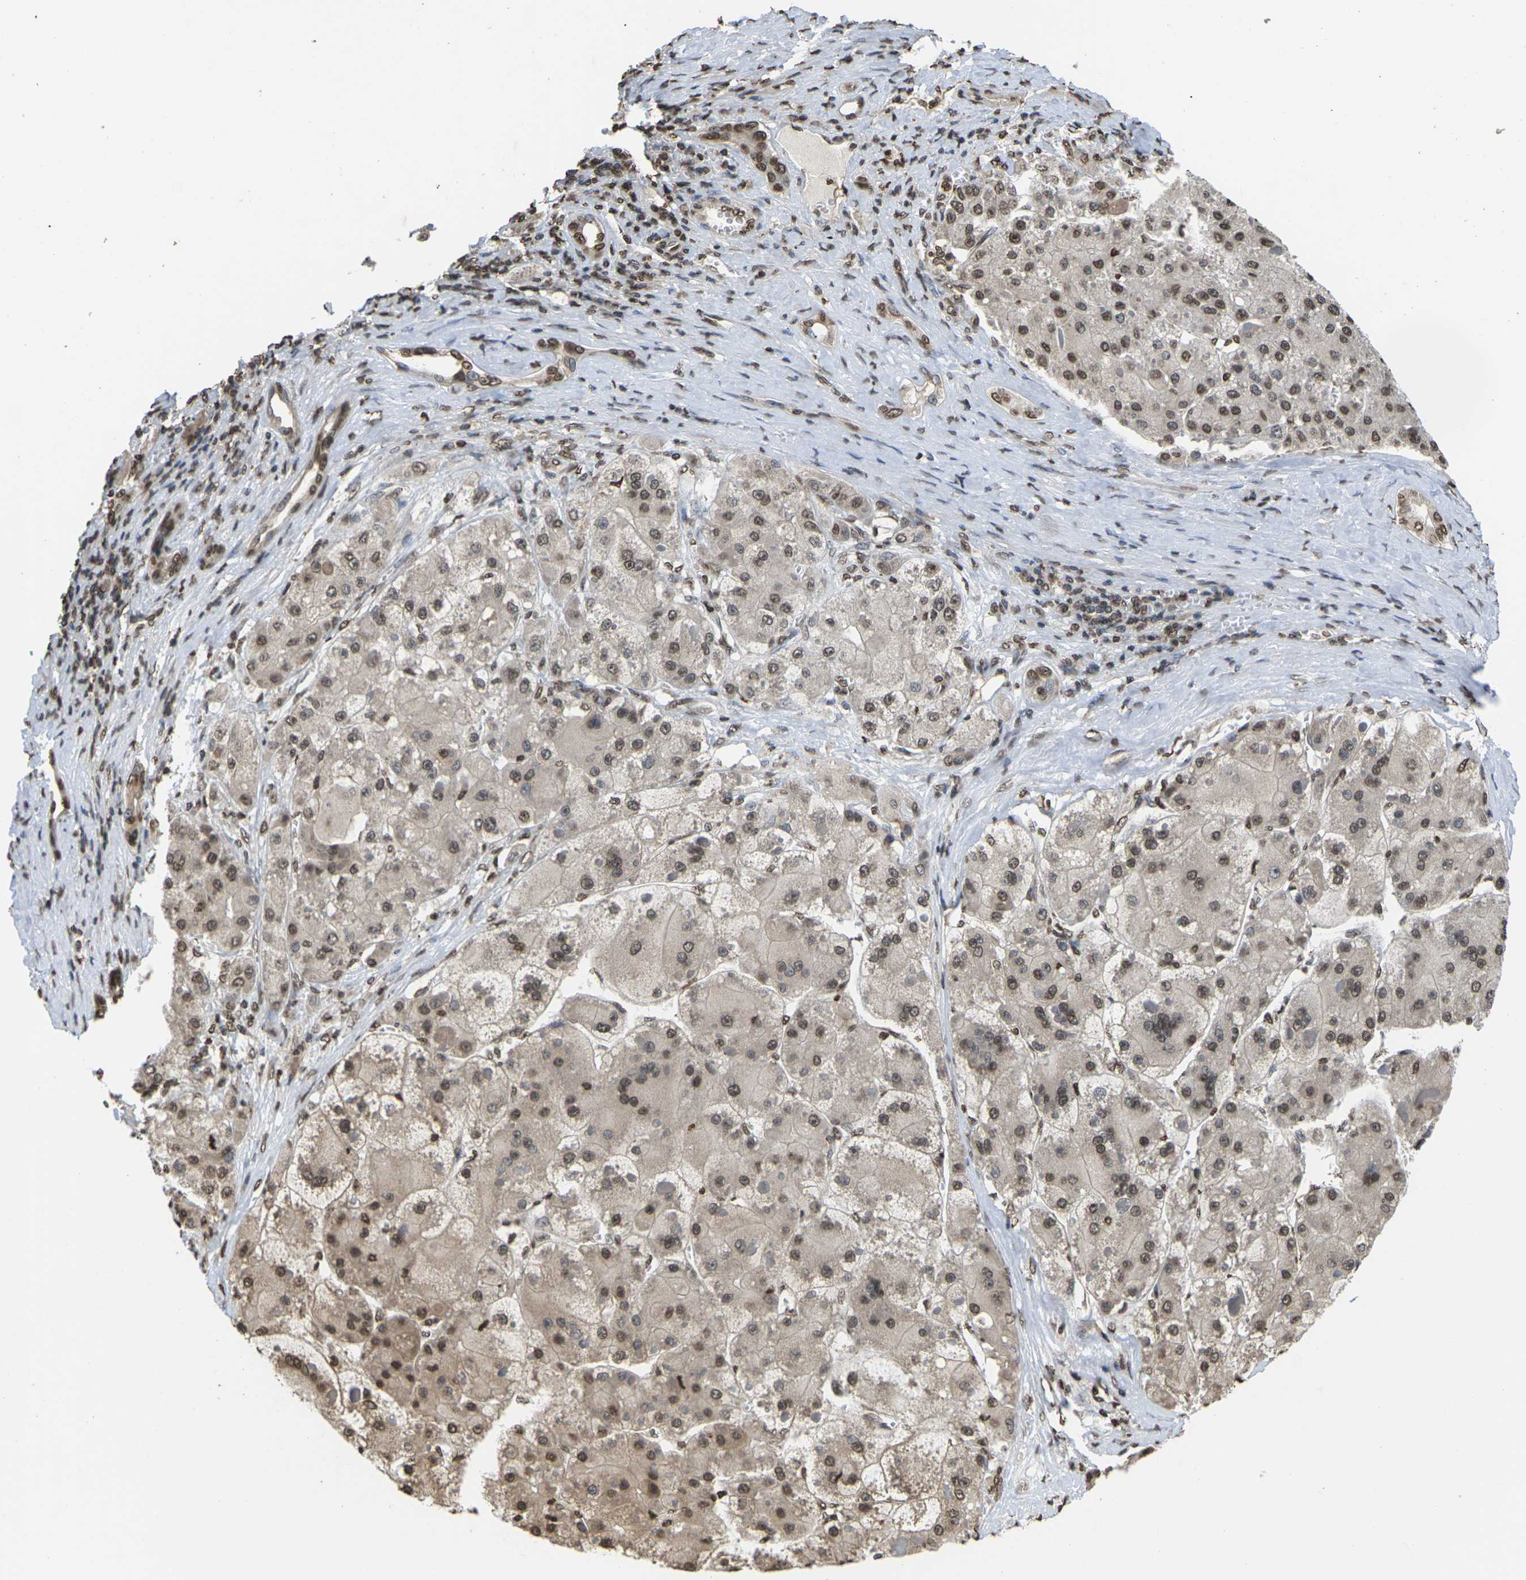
{"staining": {"intensity": "moderate", "quantity": ">75%", "location": "nuclear"}, "tissue": "liver cancer", "cell_type": "Tumor cells", "image_type": "cancer", "snomed": [{"axis": "morphology", "description": "Carcinoma, Hepatocellular, NOS"}, {"axis": "topography", "description": "Liver"}], "caption": "Immunohistochemistry (IHC) image of human liver cancer stained for a protein (brown), which displays medium levels of moderate nuclear expression in approximately >75% of tumor cells.", "gene": "EMSY", "patient": {"sex": "female", "age": 73}}